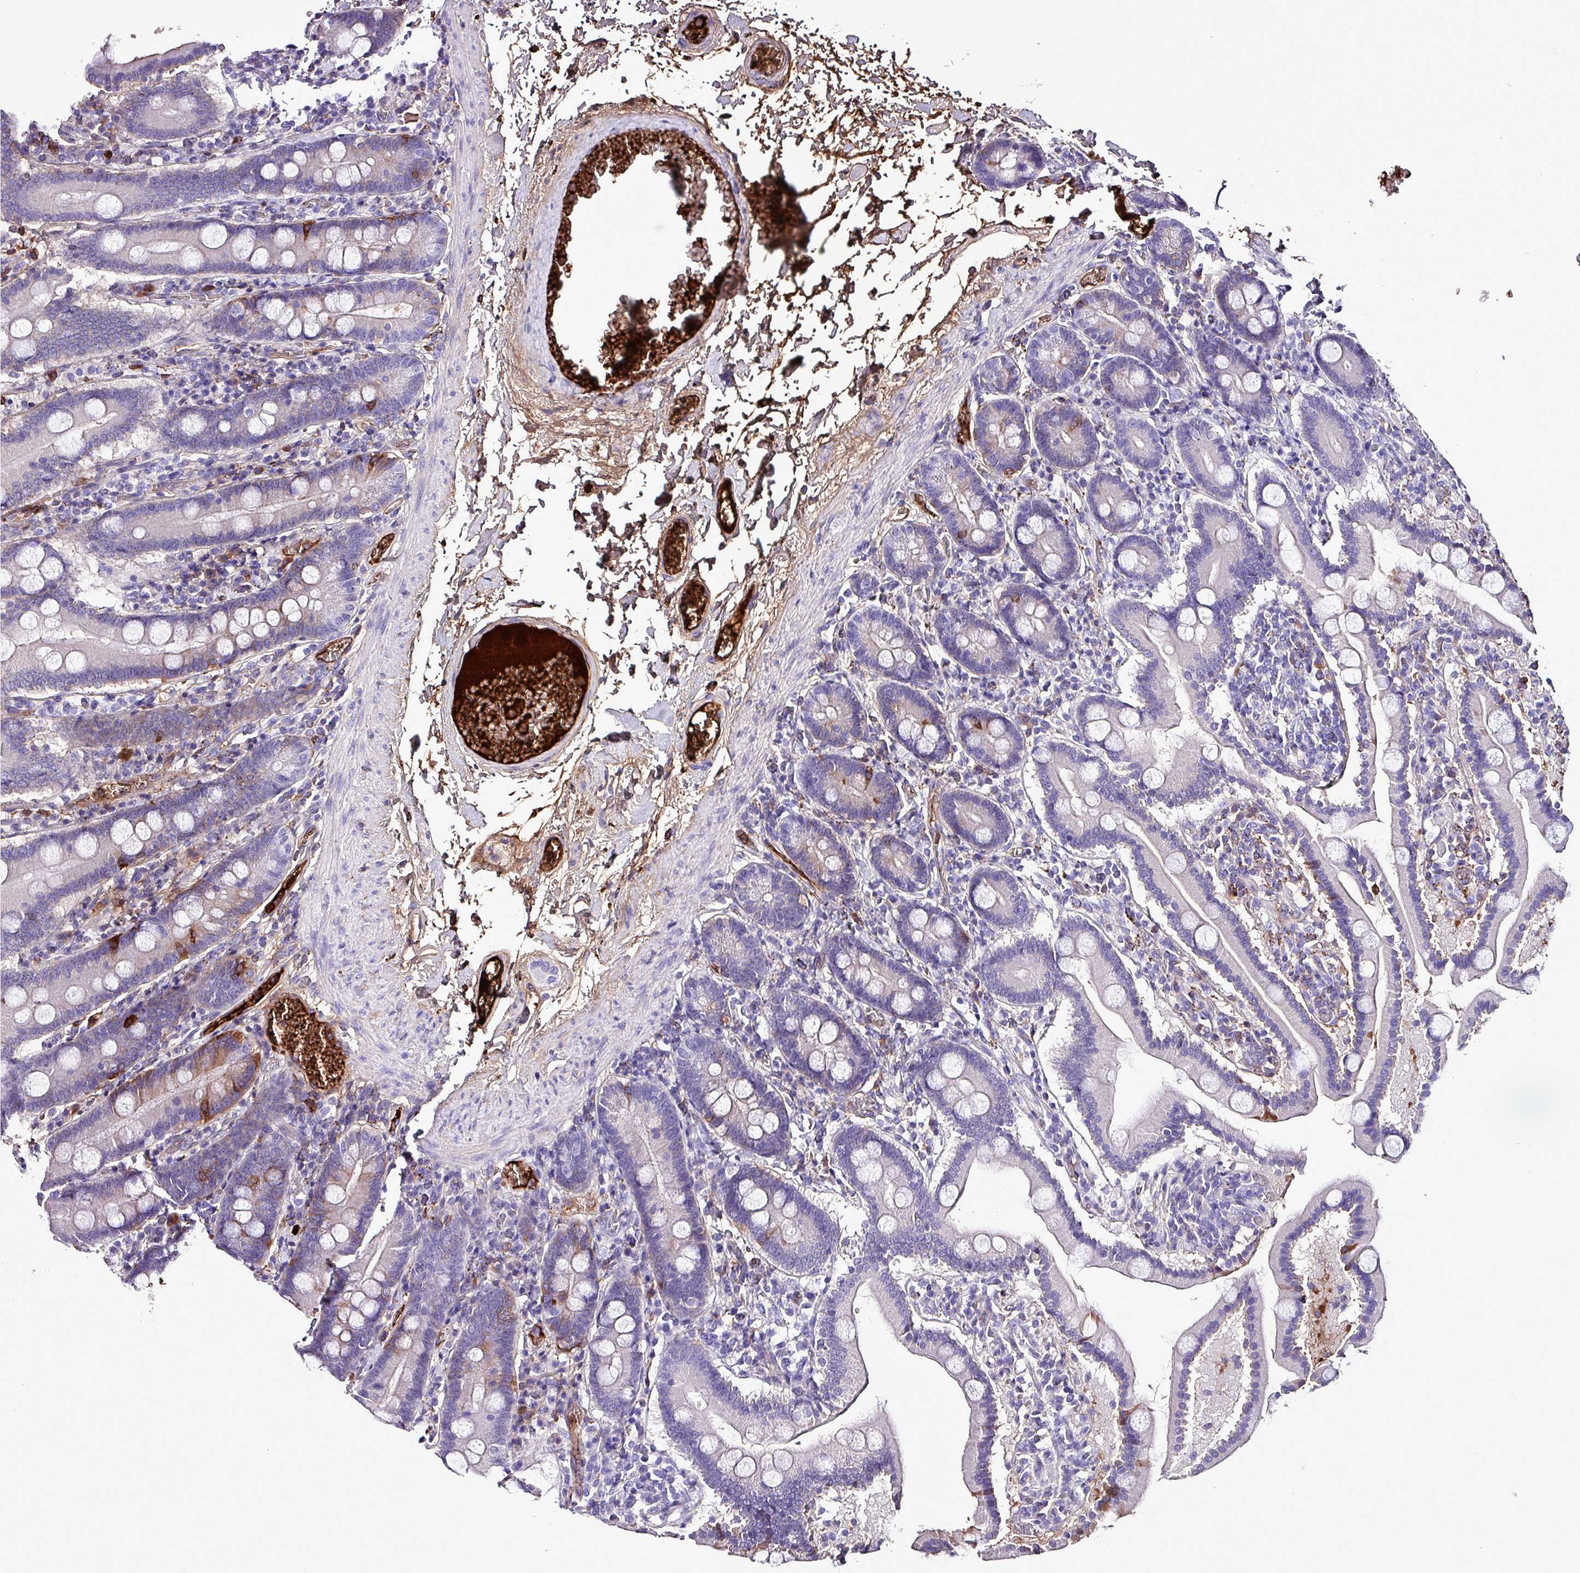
{"staining": {"intensity": "negative", "quantity": "none", "location": "none"}, "tissue": "duodenum", "cell_type": "Glandular cells", "image_type": "normal", "snomed": [{"axis": "morphology", "description": "Normal tissue, NOS"}, {"axis": "topography", "description": "Duodenum"}], "caption": "This is an IHC photomicrograph of benign human duodenum. There is no expression in glandular cells.", "gene": "HPR", "patient": {"sex": "male", "age": 55}}